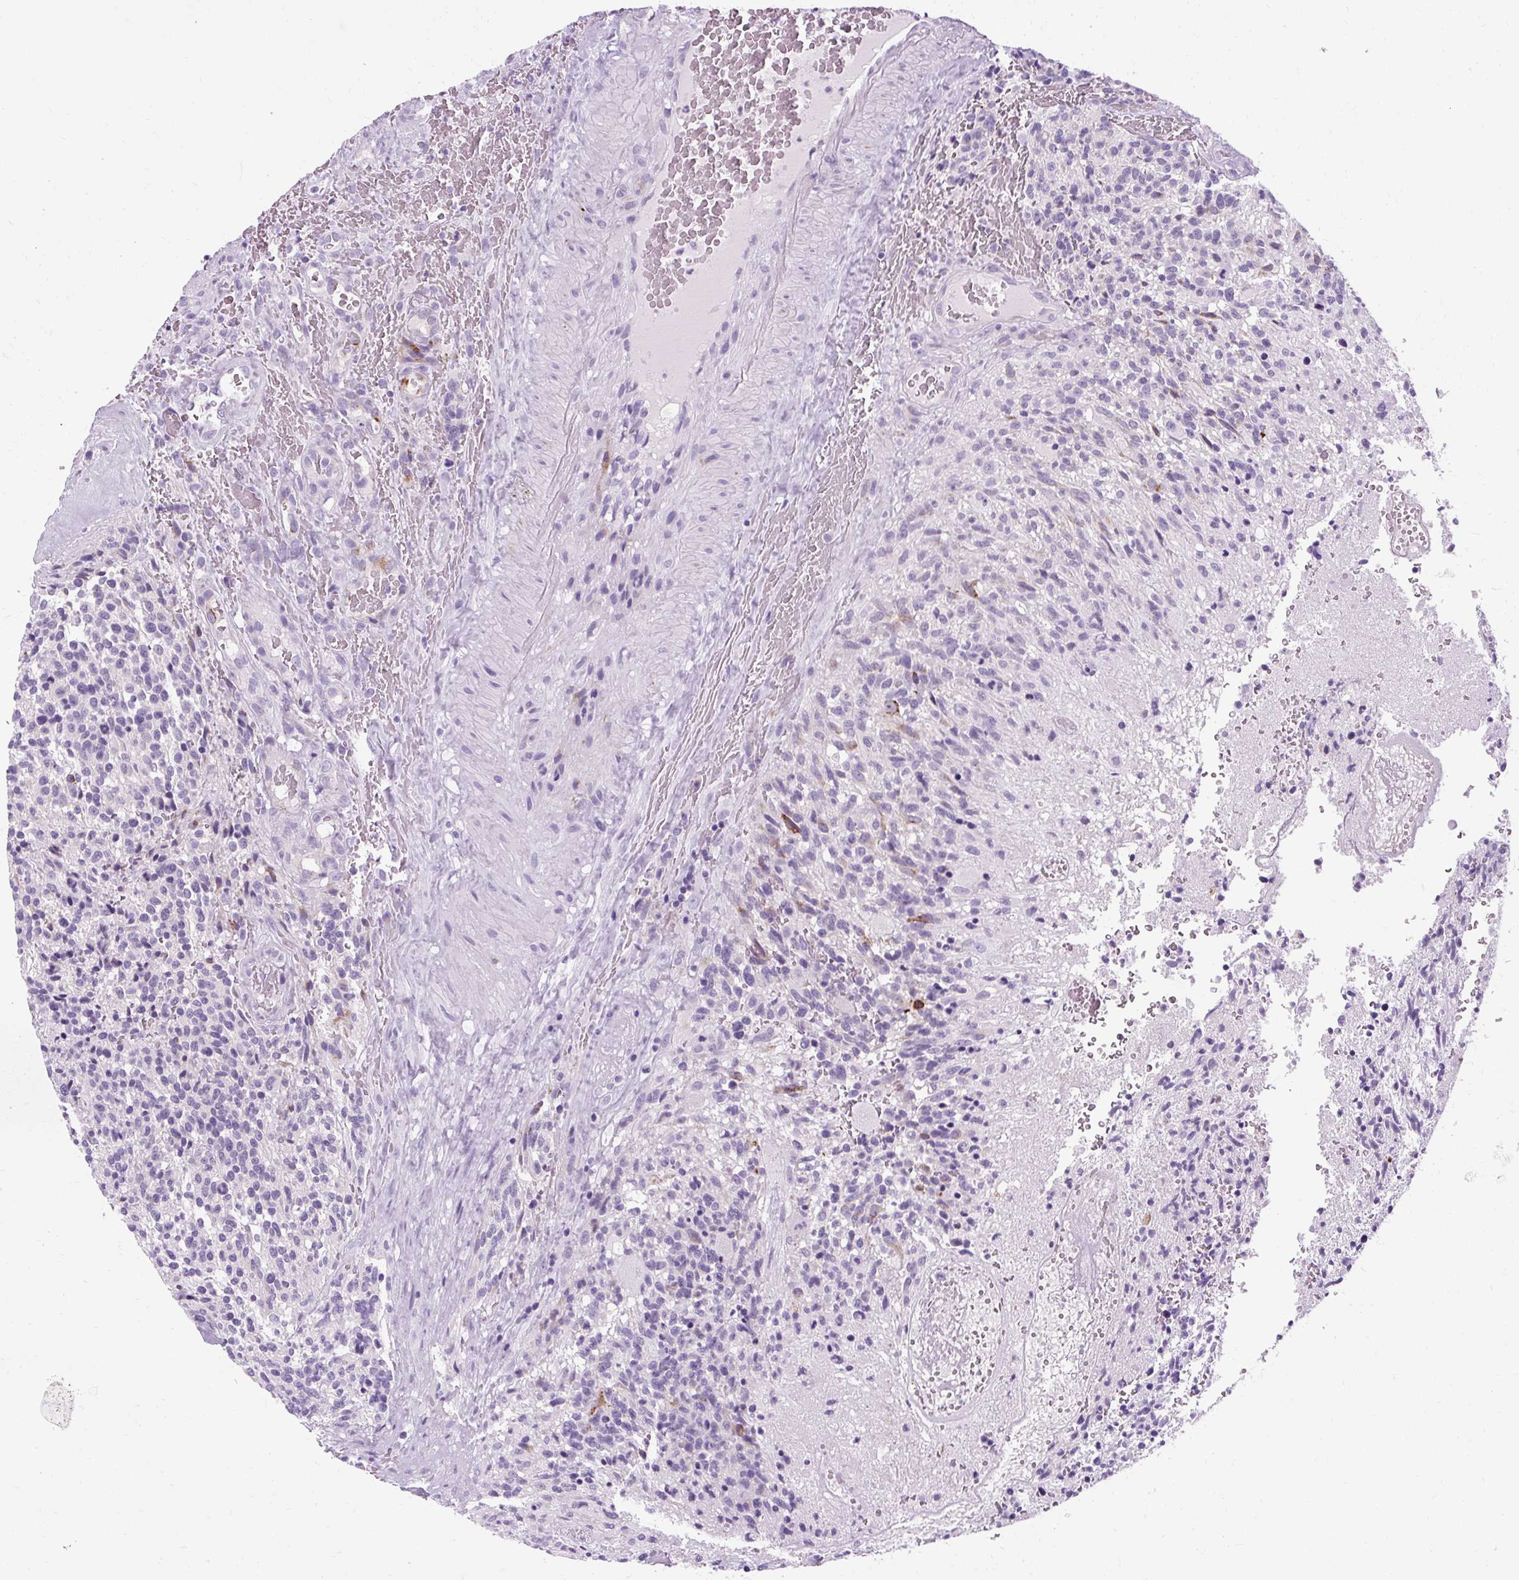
{"staining": {"intensity": "negative", "quantity": "none", "location": "none"}, "tissue": "glioma", "cell_type": "Tumor cells", "image_type": "cancer", "snomed": [{"axis": "morphology", "description": "Glioma, malignant, High grade"}, {"axis": "topography", "description": "Brain"}], "caption": "This is a image of immunohistochemistry (IHC) staining of glioma, which shows no positivity in tumor cells. (DAB (3,3'-diaminobenzidine) immunohistochemistry (IHC) with hematoxylin counter stain).", "gene": "B3GNT4", "patient": {"sex": "male", "age": 36}}